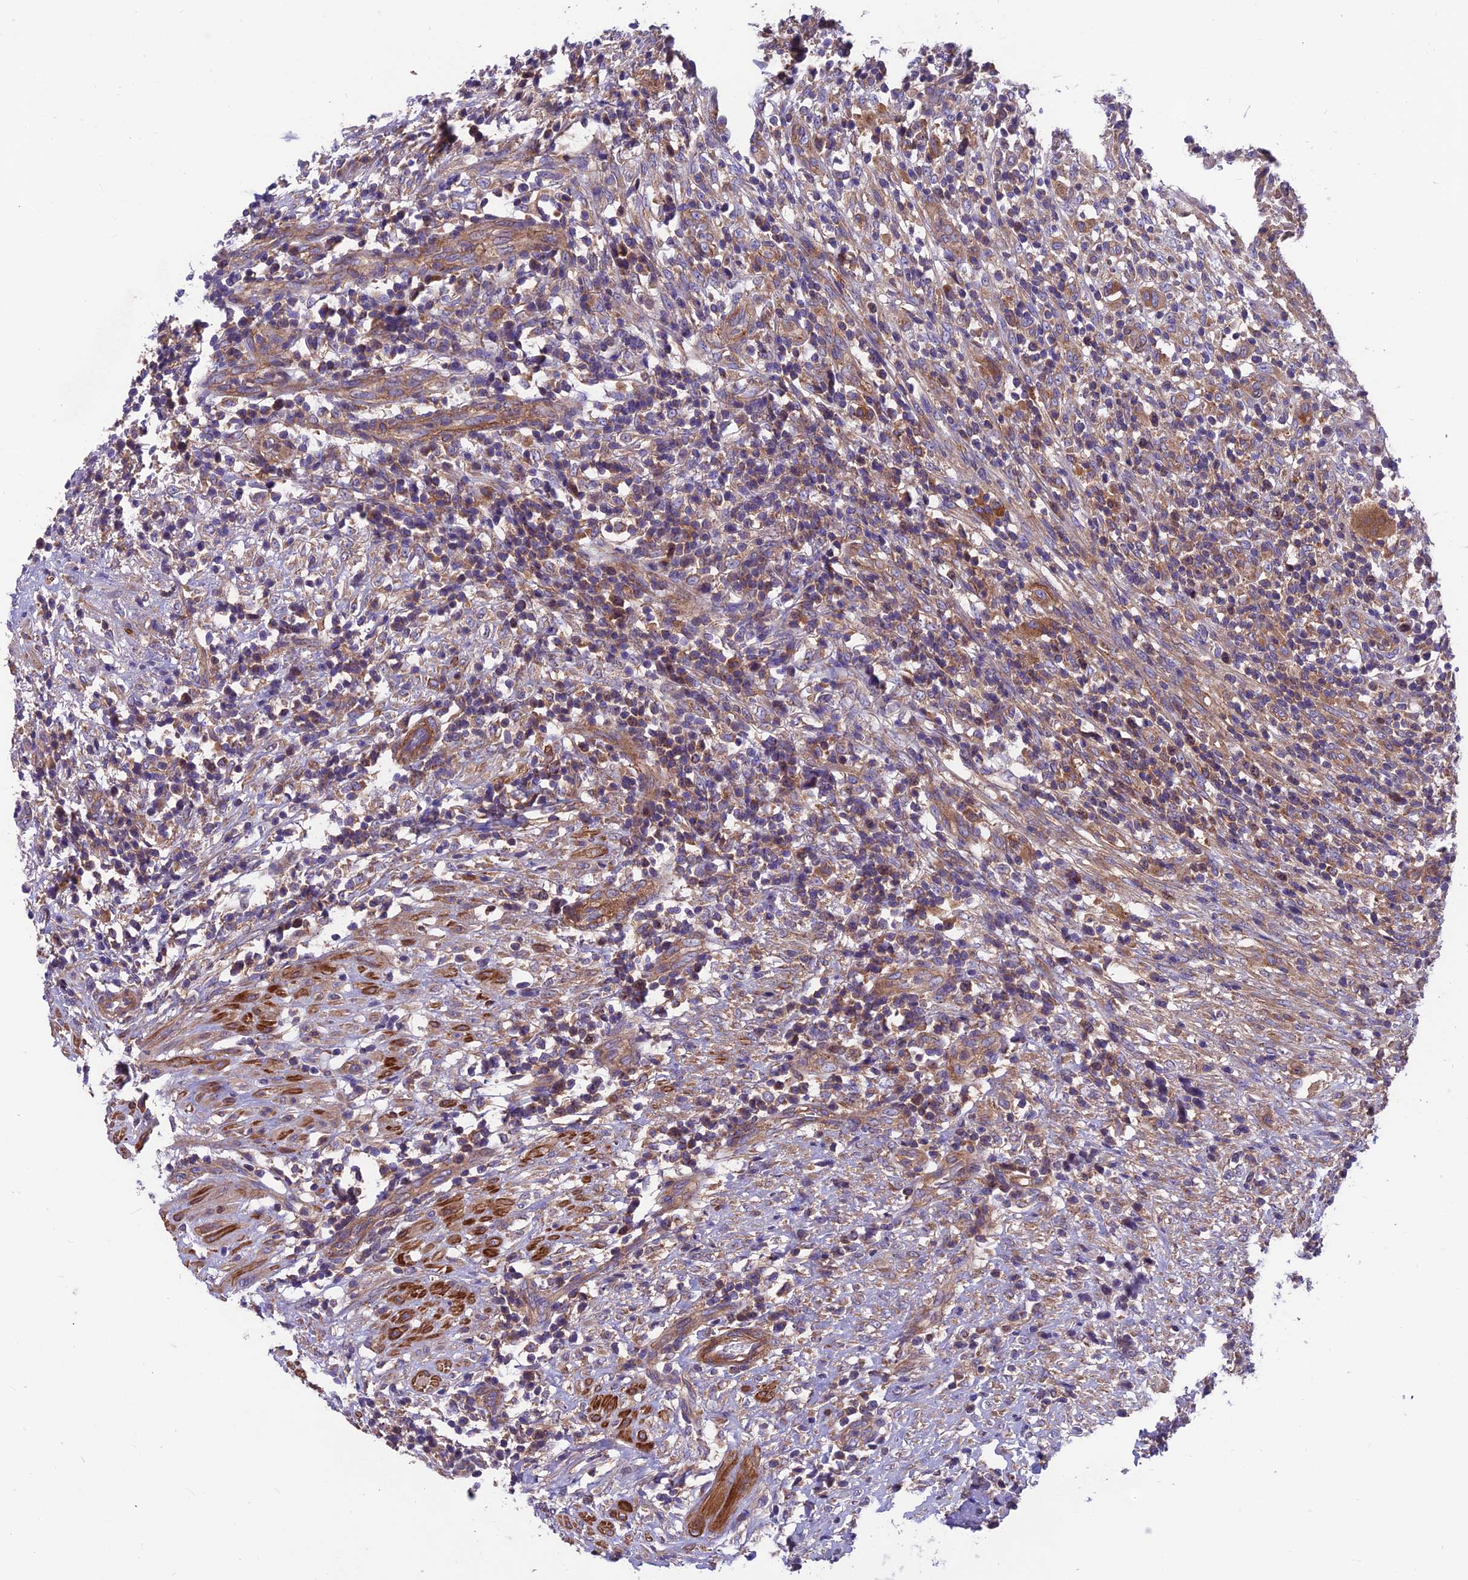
{"staining": {"intensity": "moderate", "quantity": ">75%", "location": "cytoplasmic/membranous"}, "tissue": "urothelial cancer", "cell_type": "Tumor cells", "image_type": "cancer", "snomed": [{"axis": "morphology", "description": "Urothelial carcinoma, Low grade"}, {"axis": "topography", "description": "Urinary bladder"}], "caption": "Immunohistochemical staining of urothelial carcinoma (low-grade) exhibits medium levels of moderate cytoplasmic/membranous positivity in approximately >75% of tumor cells.", "gene": "VPS16", "patient": {"sex": "female", "age": 75}}